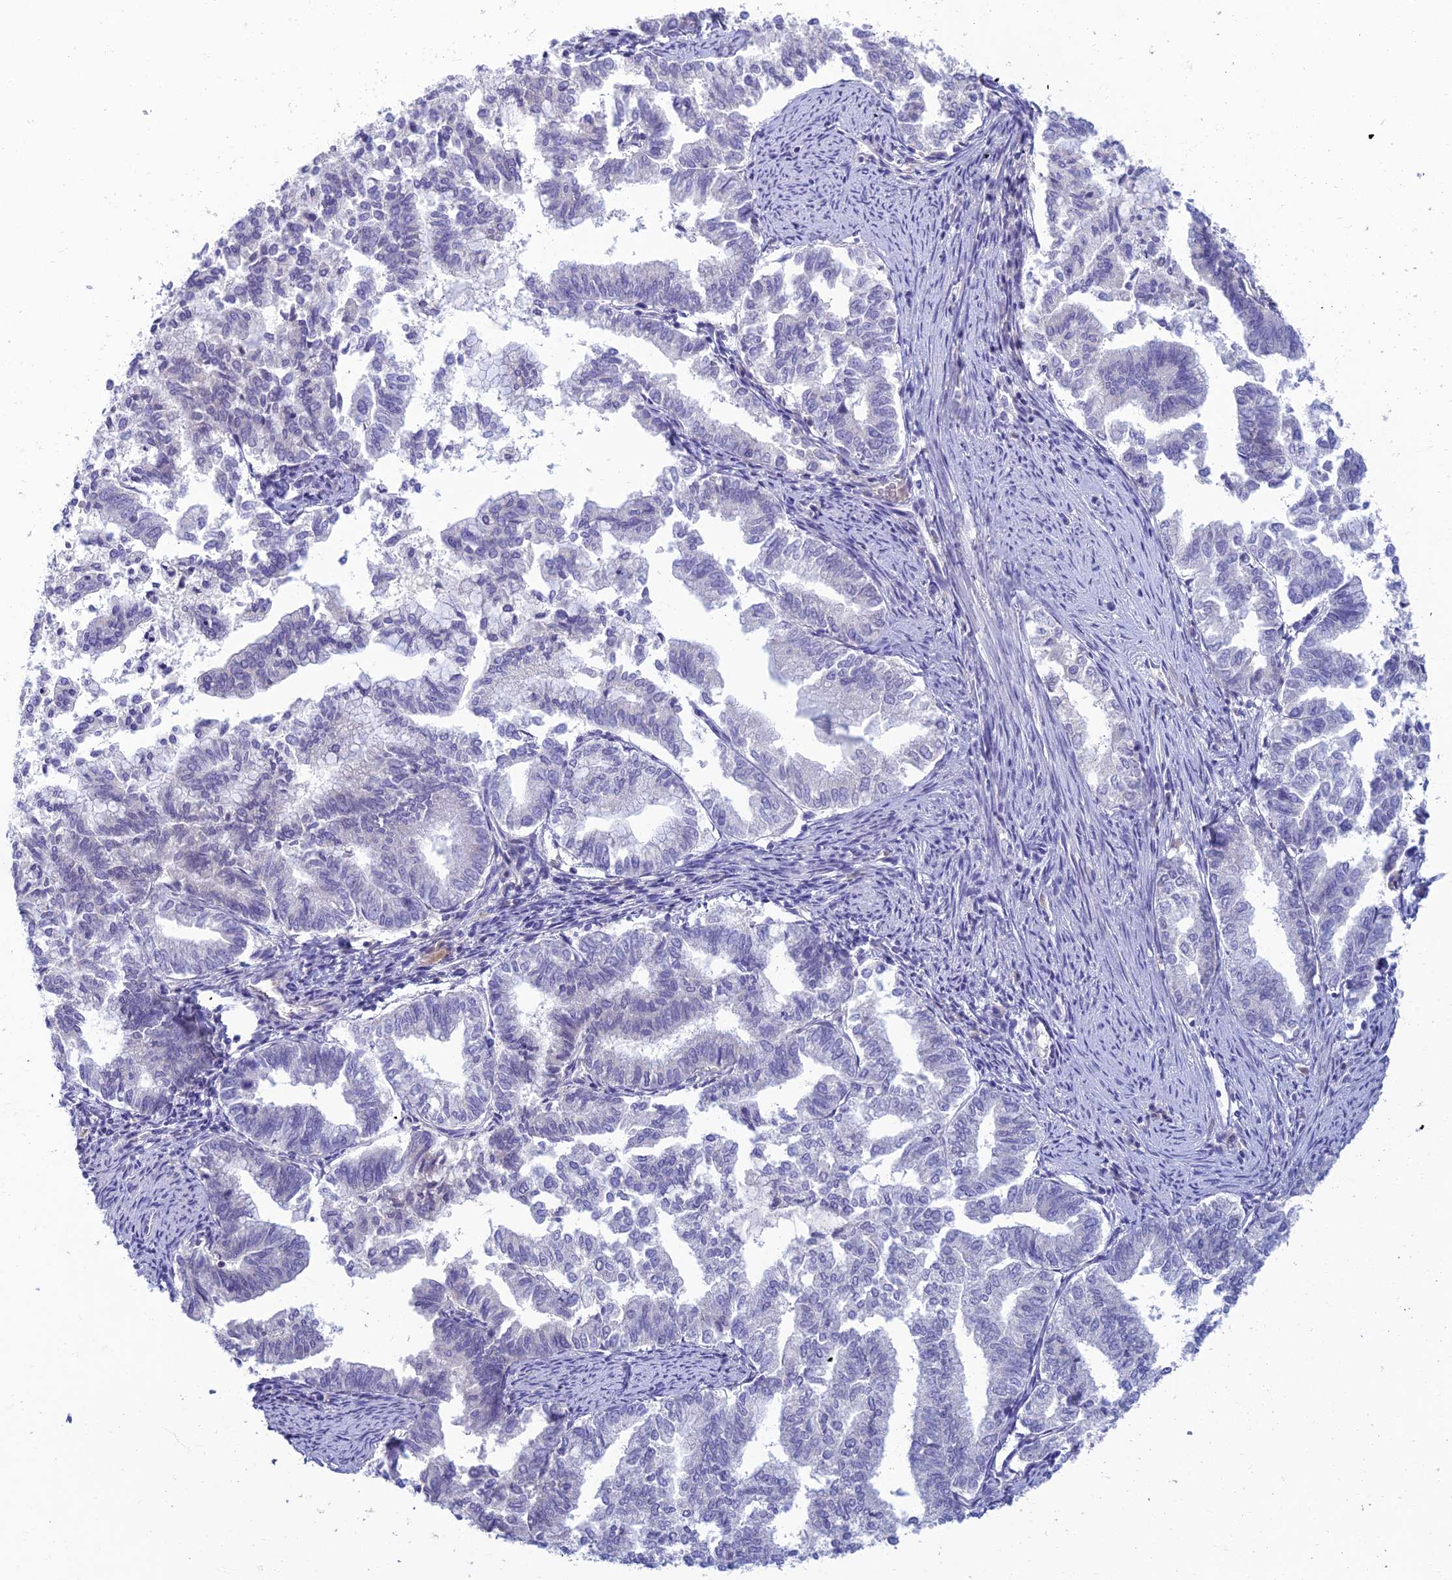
{"staining": {"intensity": "negative", "quantity": "none", "location": "none"}, "tissue": "endometrial cancer", "cell_type": "Tumor cells", "image_type": "cancer", "snomed": [{"axis": "morphology", "description": "Adenocarcinoma, NOS"}, {"axis": "topography", "description": "Endometrium"}], "caption": "Protein analysis of endometrial cancer (adenocarcinoma) exhibits no significant expression in tumor cells.", "gene": "SLC25A41", "patient": {"sex": "female", "age": 79}}